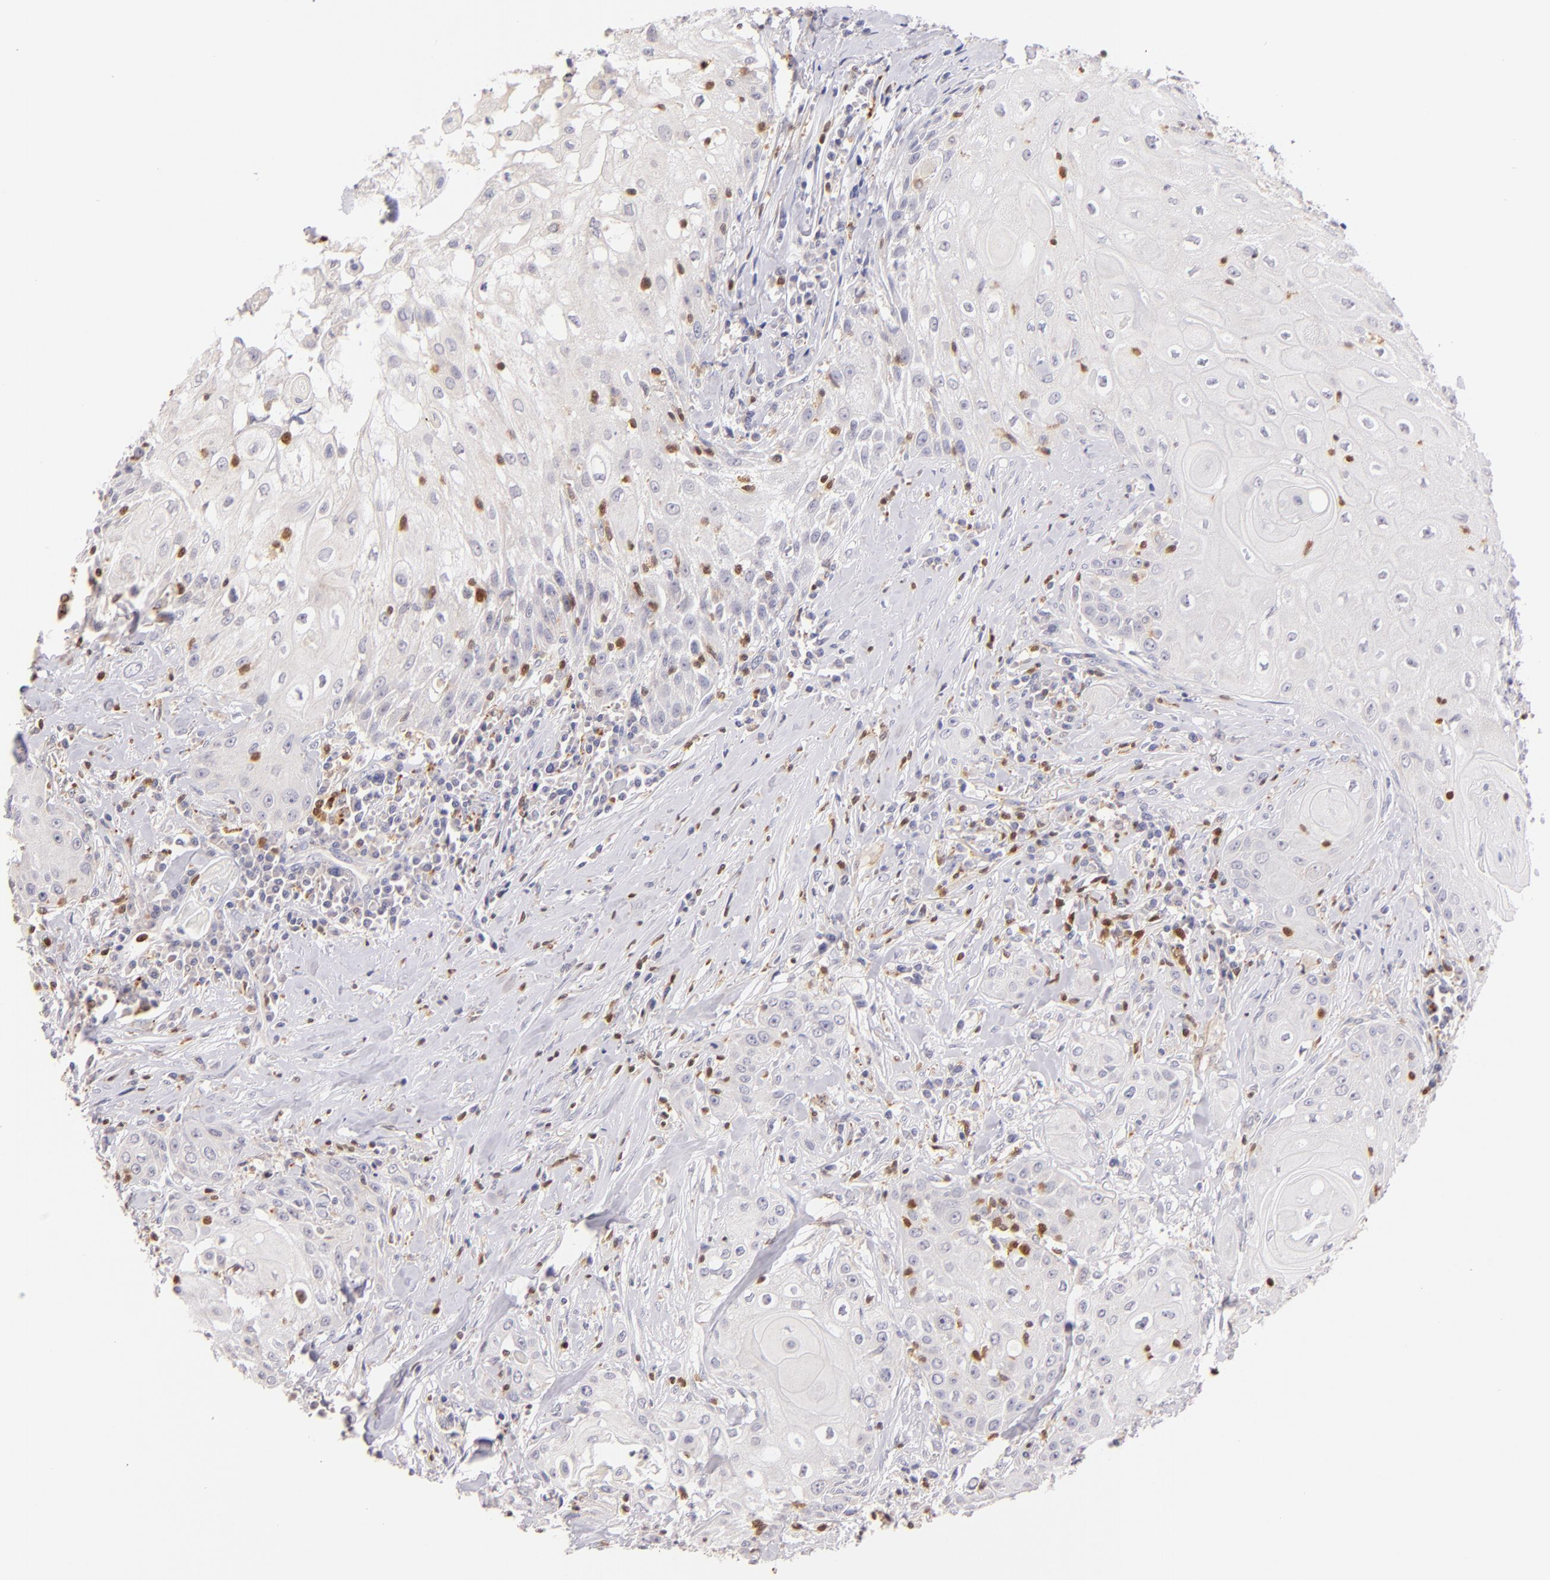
{"staining": {"intensity": "negative", "quantity": "none", "location": "none"}, "tissue": "head and neck cancer", "cell_type": "Tumor cells", "image_type": "cancer", "snomed": [{"axis": "morphology", "description": "Squamous cell carcinoma, NOS"}, {"axis": "topography", "description": "Oral tissue"}, {"axis": "topography", "description": "Head-Neck"}], "caption": "Head and neck cancer (squamous cell carcinoma) was stained to show a protein in brown. There is no significant staining in tumor cells.", "gene": "ZAP70", "patient": {"sex": "female", "age": 82}}